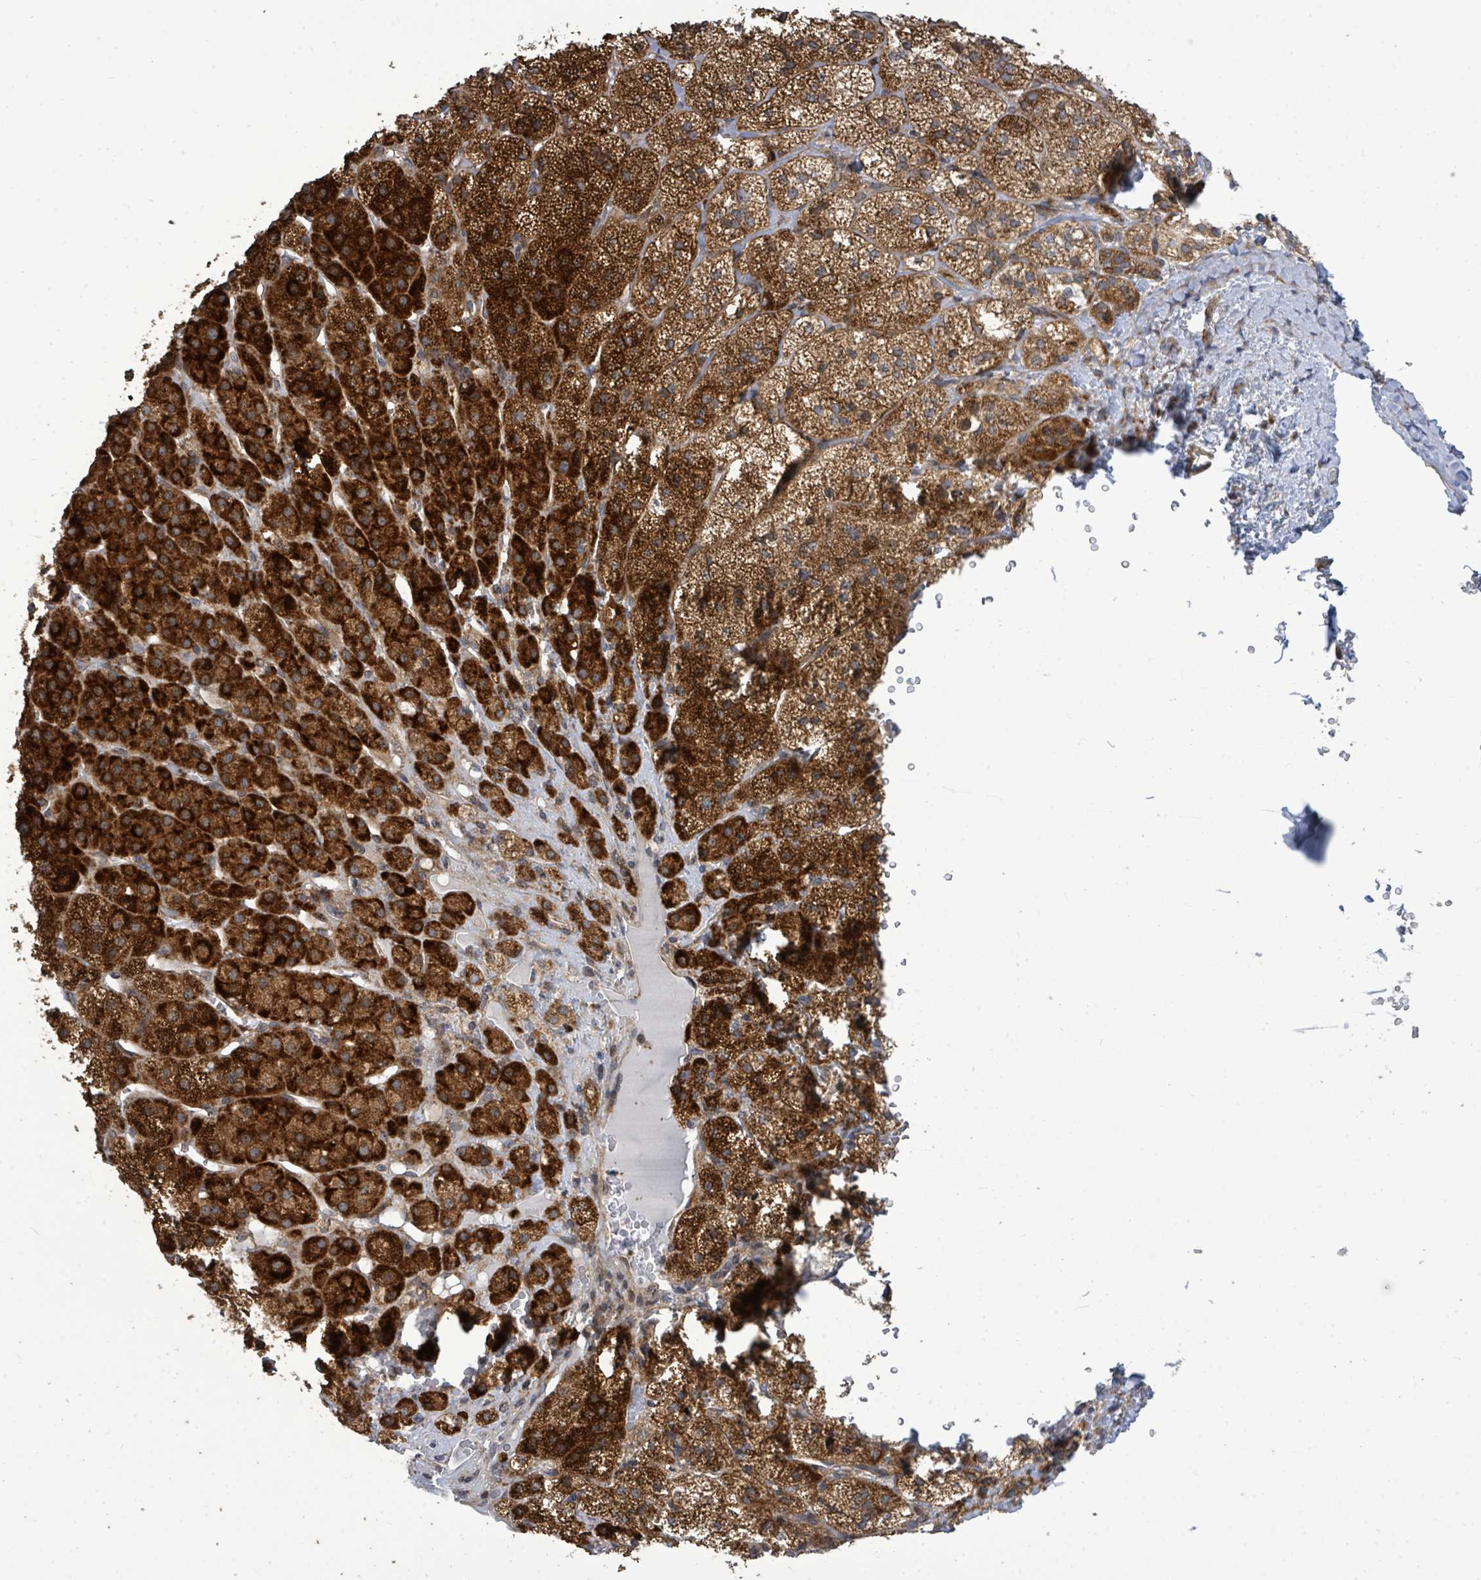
{"staining": {"intensity": "strong", "quantity": ">75%", "location": "cytoplasmic/membranous"}, "tissue": "adrenal gland", "cell_type": "Glandular cells", "image_type": "normal", "snomed": [{"axis": "morphology", "description": "Normal tissue, NOS"}, {"axis": "topography", "description": "Adrenal gland"}], "caption": "The image displays immunohistochemical staining of unremarkable adrenal gland. There is strong cytoplasmic/membranous staining is identified in approximately >75% of glandular cells.", "gene": "SAR1A", "patient": {"sex": "female", "age": 52}}